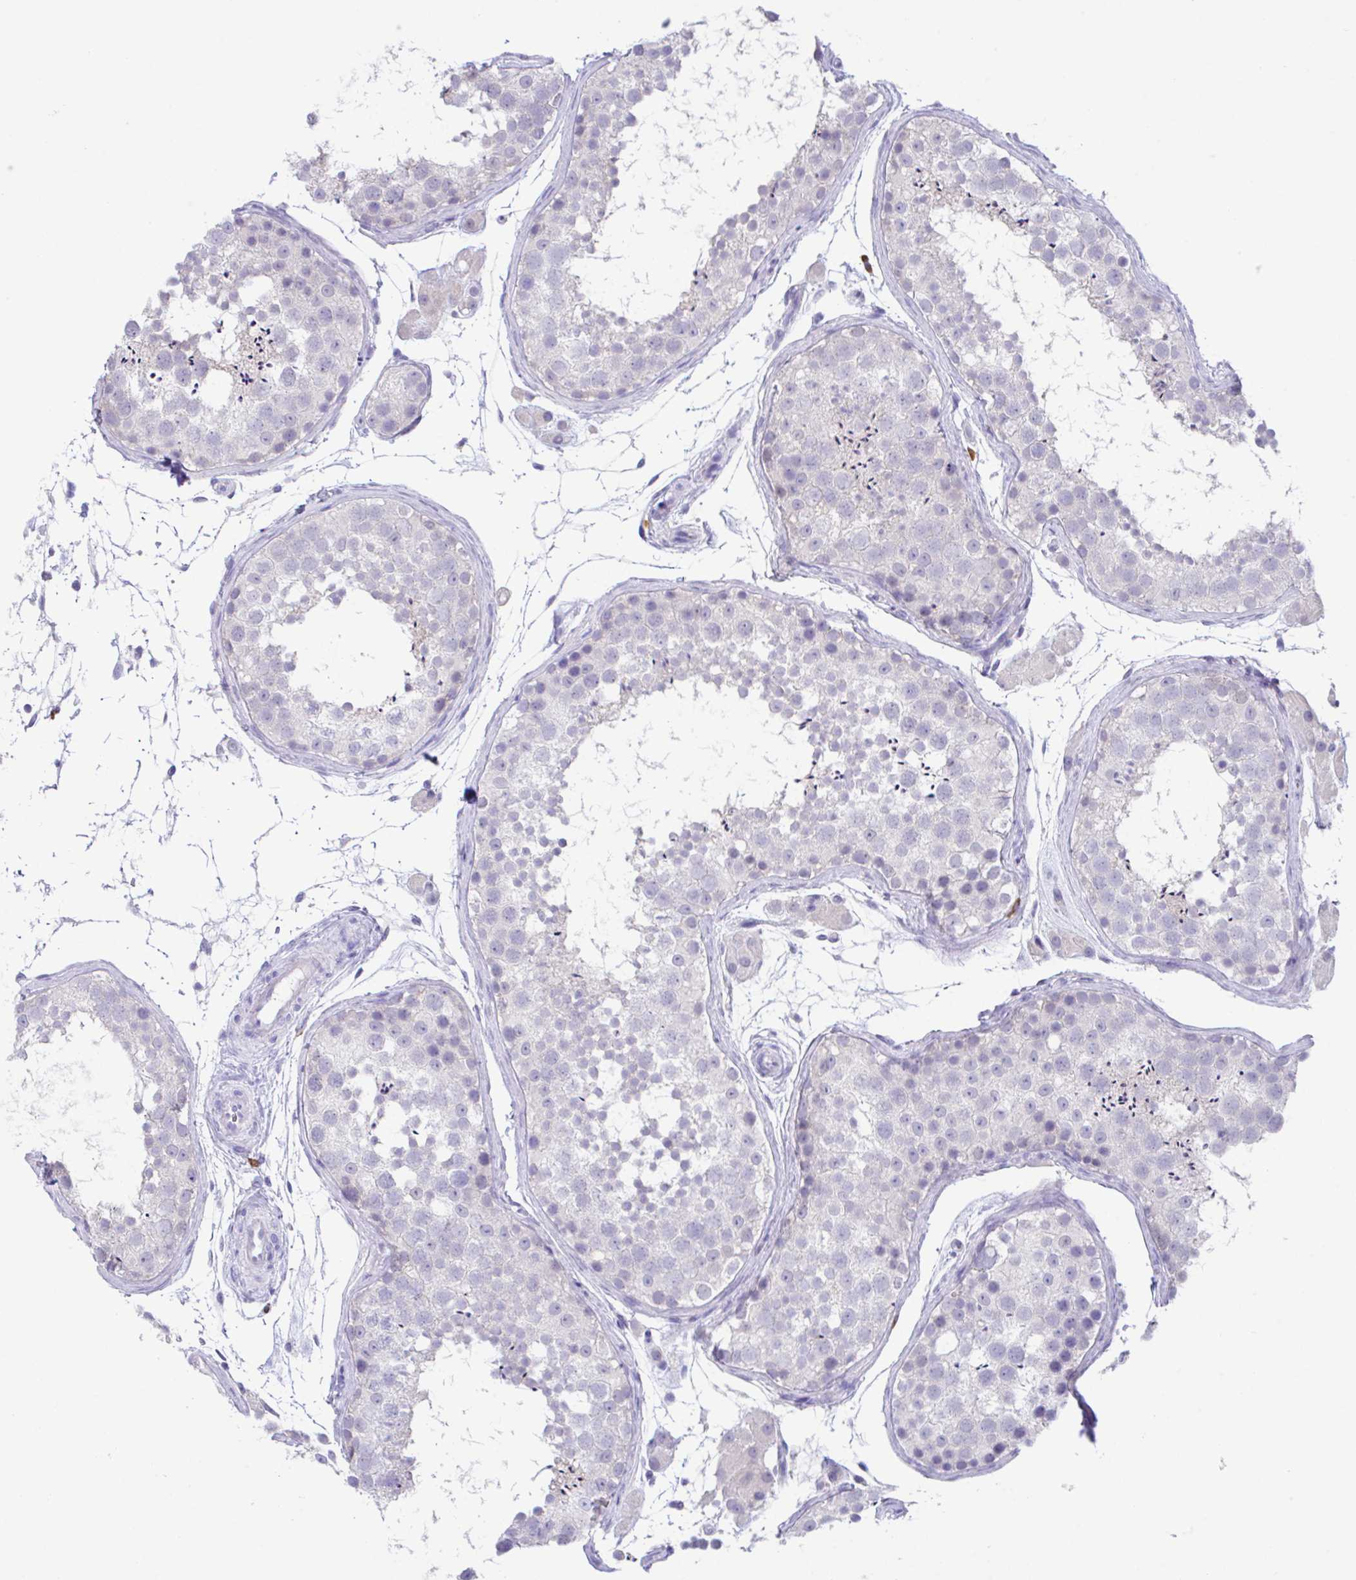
{"staining": {"intensity": "negative", "quantity": "none", "location": "none"}, "tissue": "testis", "cell_type": "Cells in seminiferous ducts", "image_type": "normal", "snomed": [{"axis": "morphology", "description": "Normal tissue, NOS"}, {"axis": "topography", "description": "Testis"}], "caption": "The IHC image has no significant expression in cells in seminiferous ducts of testis. Nuclei are stained in blue.", "gene": "HACD4", "patient": {"sex": "male", "age": 41}}